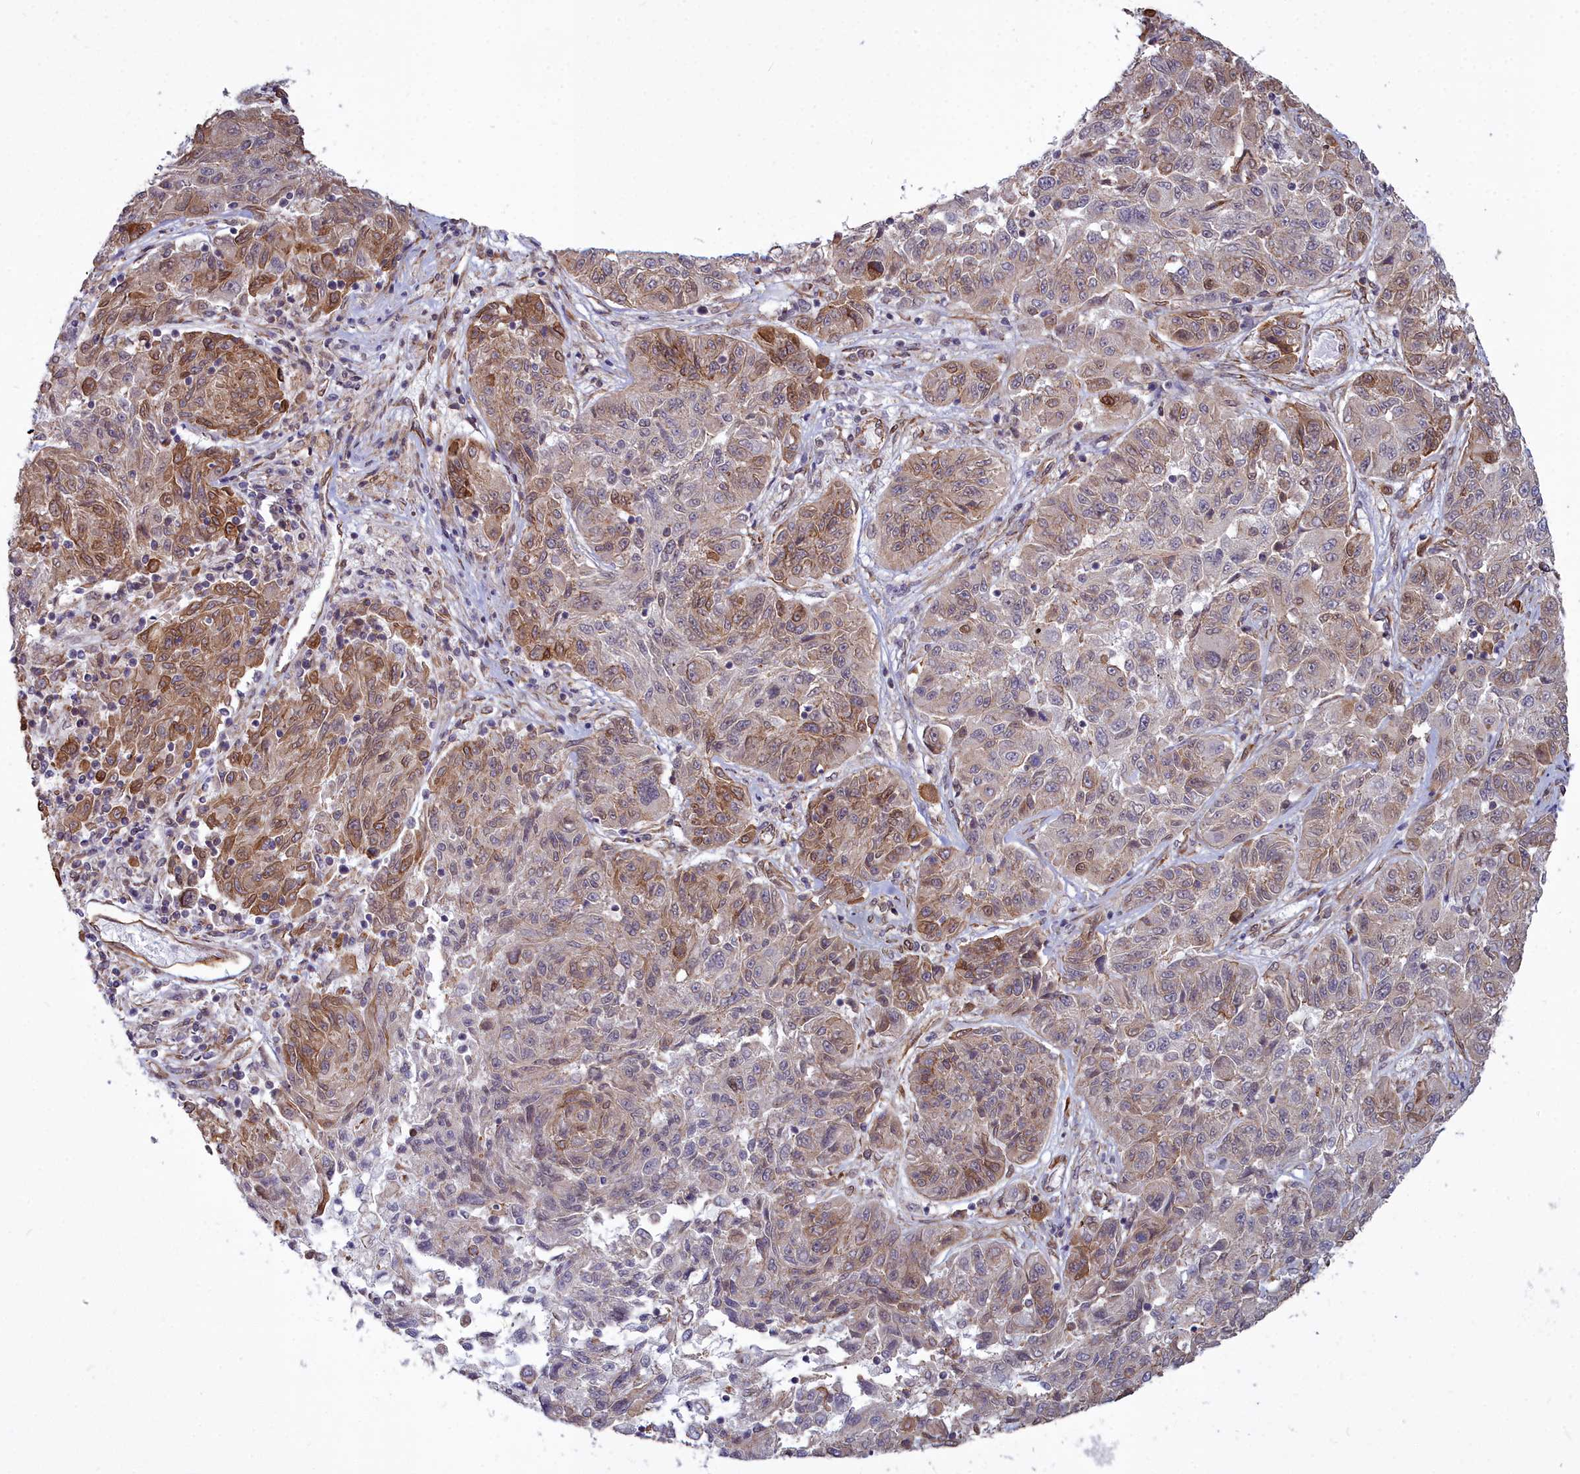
{"staining": {"intensity": "moderate", "quantity": "<25%", "location": "cytoplasmic/membranous,nuclear"}, "tissue": "melanoma", "cell_type": "Tumor cells", "image_type": "cancer", "snomed": [{"axis": "morphology", "description": "Malignant melanoma, NOS"}, {"axis": "topography", "description": "Skin"}], "caption": "Moderate cytoplasmic/membranous and nuclear positivity is appreciated in approximately <25% of tumor cells in malignant melanoma. Nuclei are stained in blue.", "gene": "YJU2", "patient": {"sex": "male", "age": 53}}